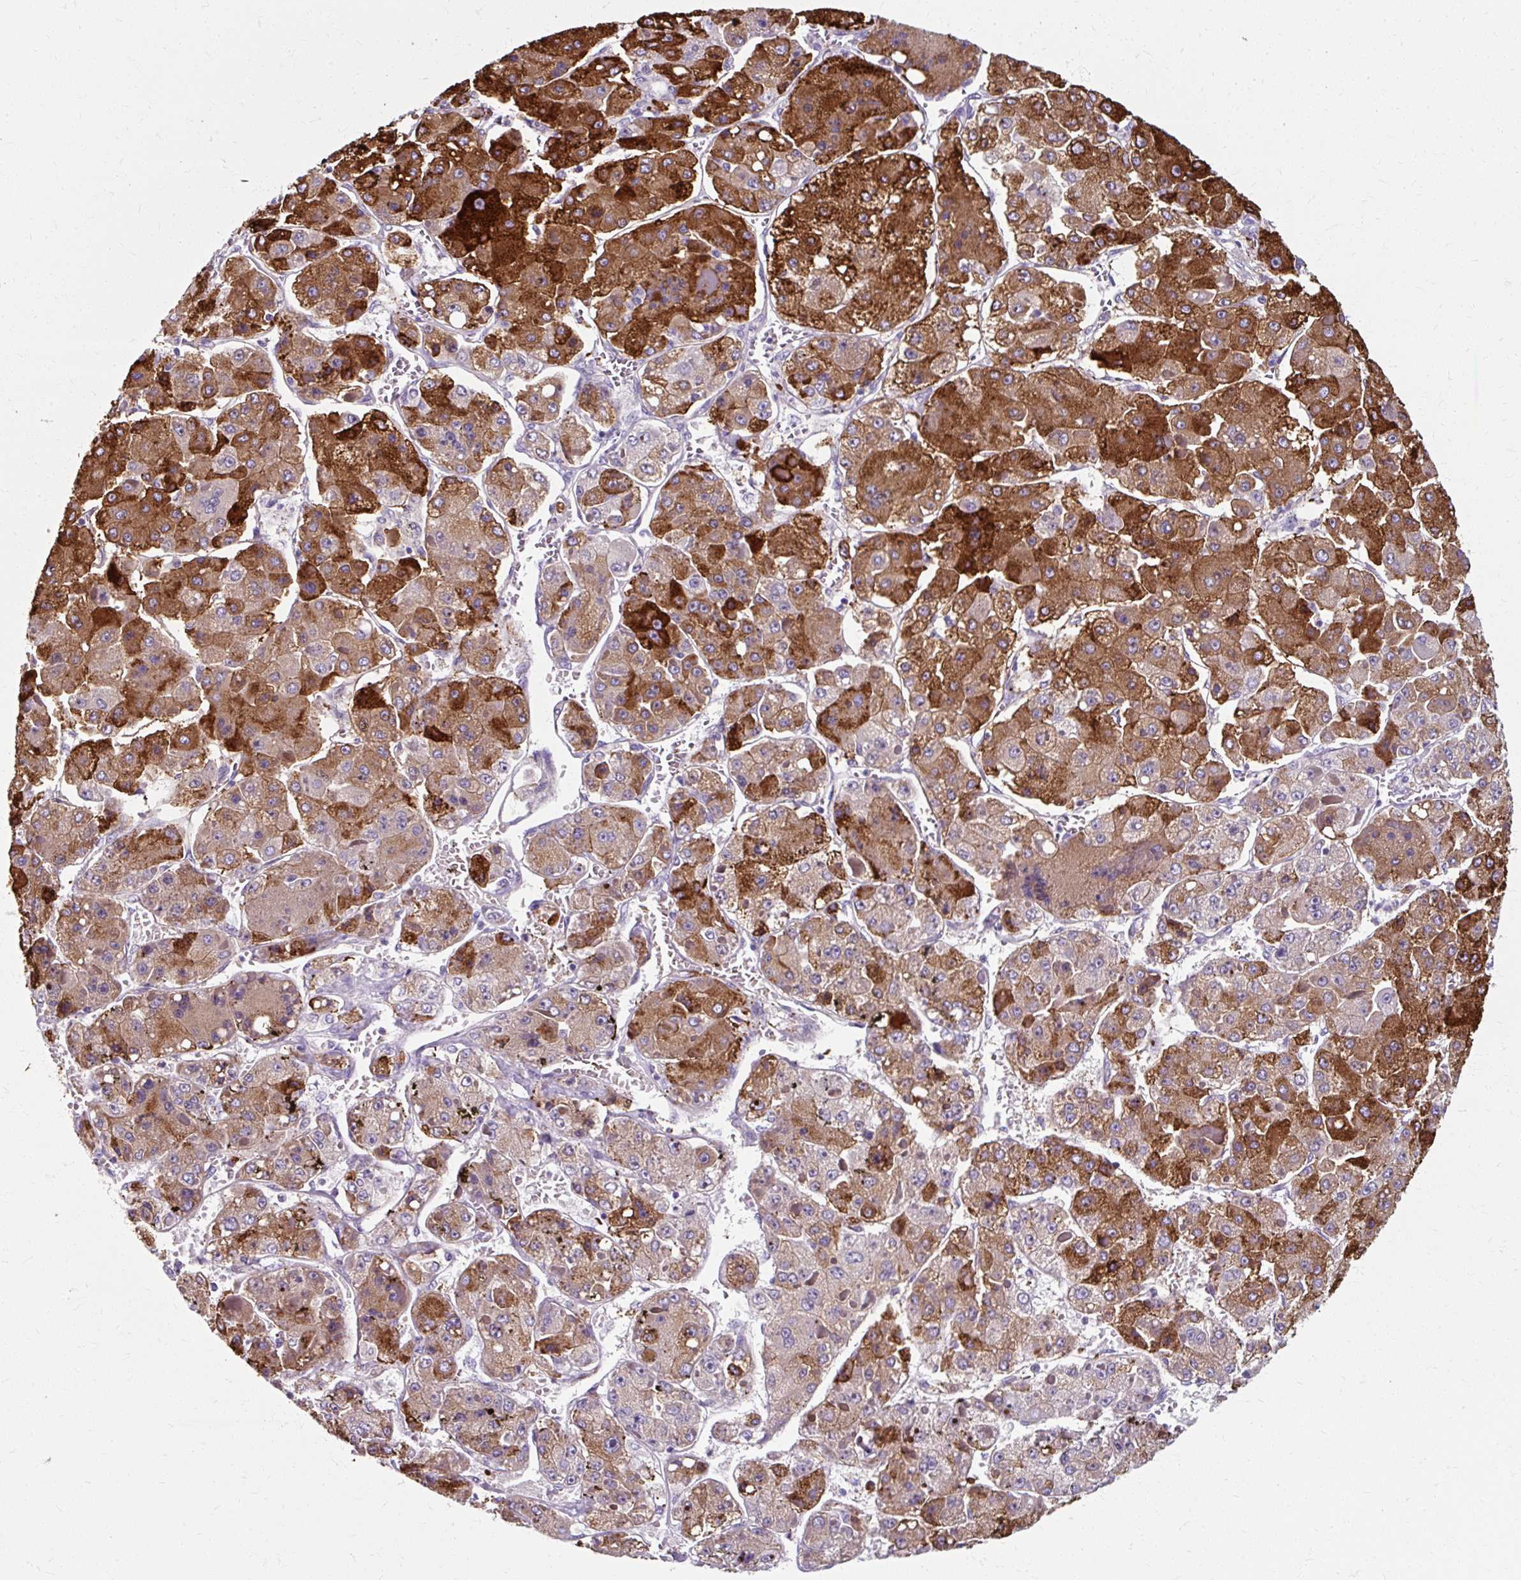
{"staining": {"intensity": "strong", "quantity": ">75%", "location": "cytoplasmic/membranous"}, "tissue": "liver cancer", "cell_type": "Tumor cells", "image_type": "cancer", "snomed": [{"axis": "morphology", "description": "Carcinoma, Hepatocellular, NOS"}, {"axis": "topography", "description": "Liver"}], "caption": "Immunohistochemical staining of liver hepatocellular carcinoma demonstrates high levels of strong cytoplasmic/membranous protein staining in about >75% of tumor cells.", "gene": "ZNF555", "patient": {"sex": "female", "age": 73}}